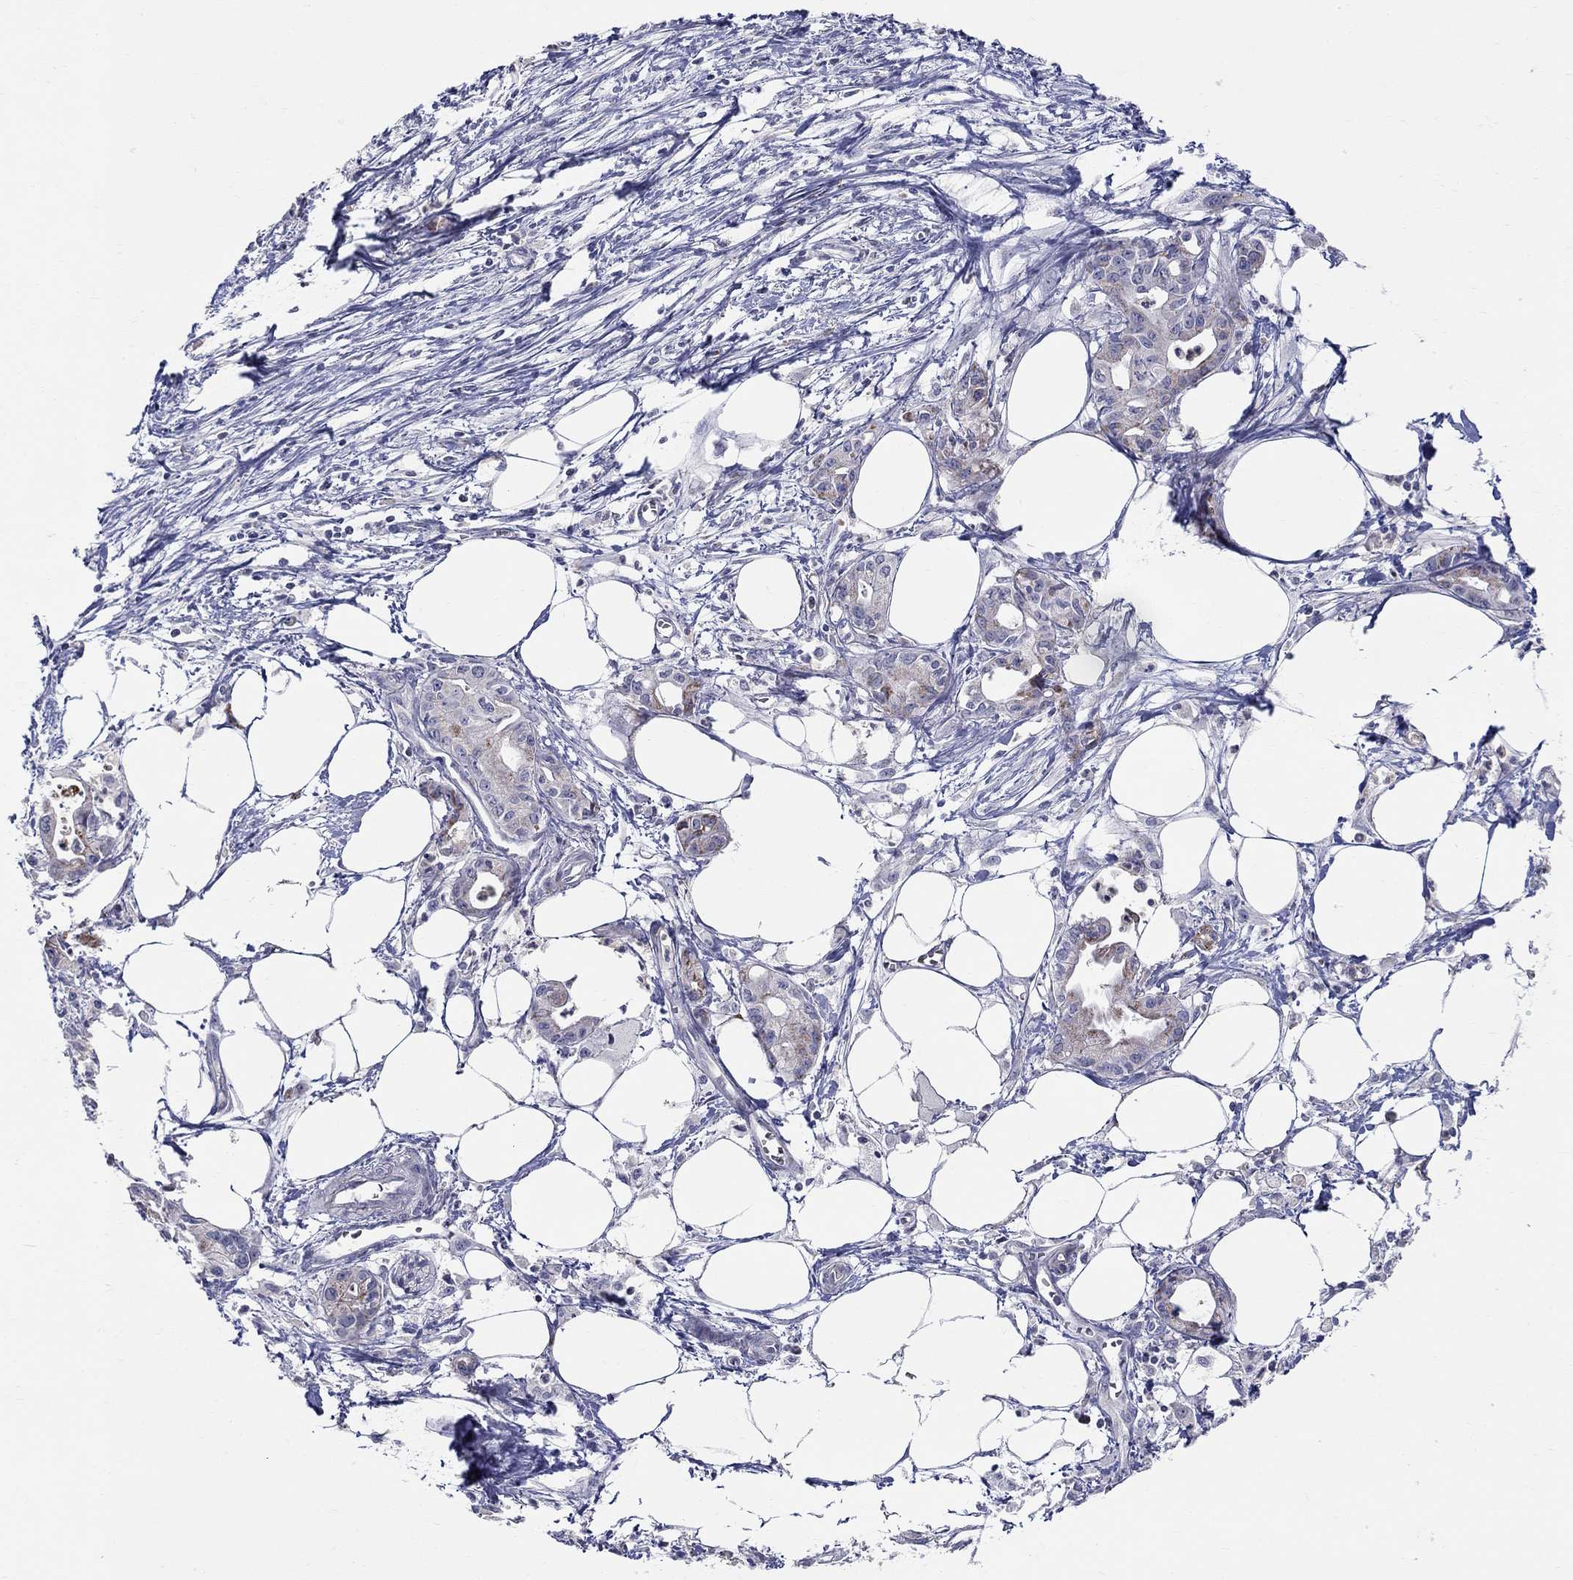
{"staining": {"intensity": "moderate", "quantity": "<25%", "location": "cytoplasmic/membranous"}, "tissue": "pancreatic cancer", "cell_type": "Tumor cells", "image_type": "cancer", "snomed": [{"axis": "morphology", "description": "Adenocarcinoma, NOS"}, {"axis": "topography", "description": "Pancreas"}], "caption": "A histopathology image of human pancreatic adenocarcinoma stained for a protein reveals moderate cytoplasmic/membranous brown staining in tumor cells.", "gene": "HMX2", "patient": {"sex": "male", "age": 71}}